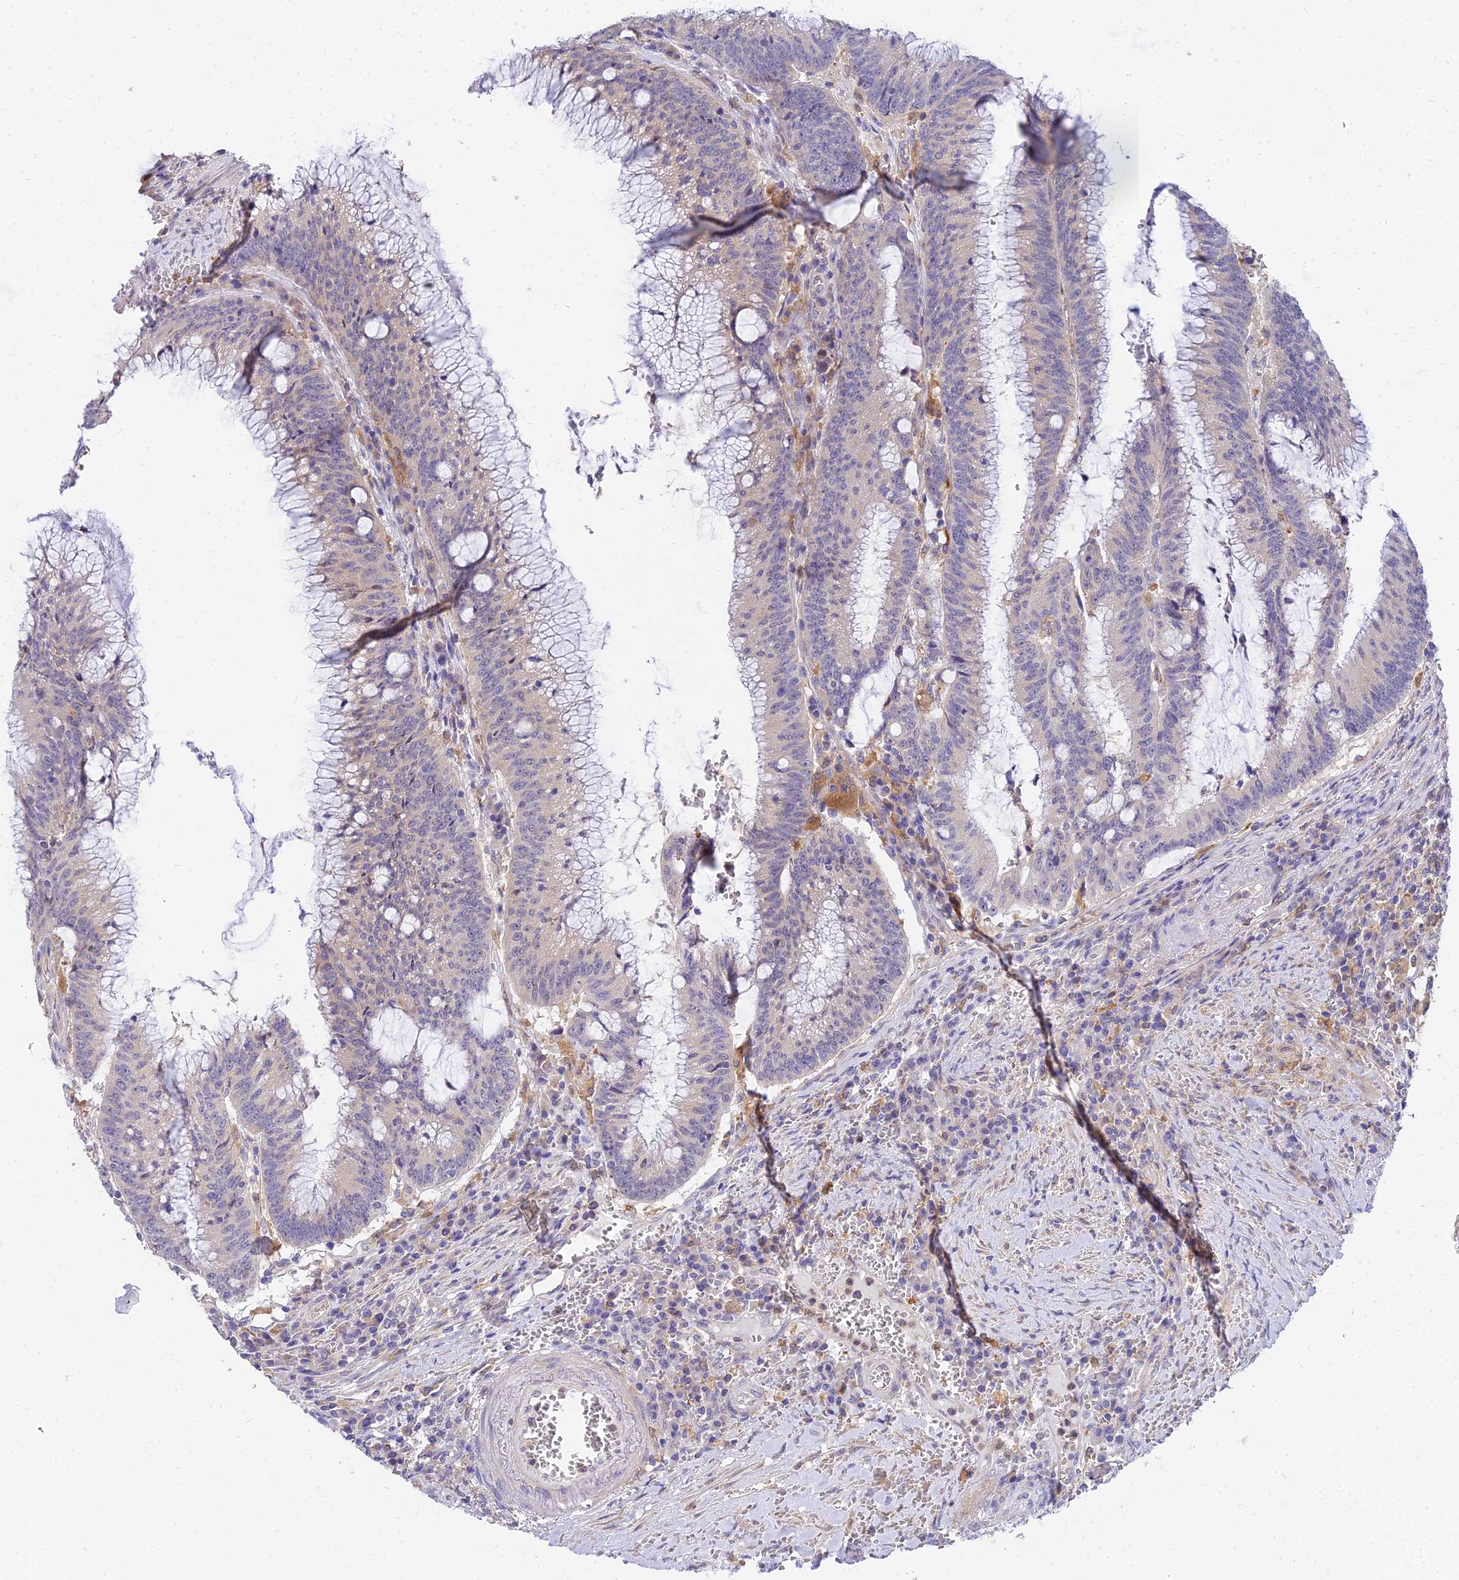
{"staining": {"intensity": "moderate", "quantity": "<25%", "location": "cytoplasmic/membranous"}, "tissue": "colorectal cancer", "cell_type": "Tumor cells", "image_type": "cancer", "snomed": [{"axis": "morphology", "description": "Adenocarcinoma, NOS"}, {"axis": "topography", "description": "Rectum"}], "caption": "IHC histopathology image of human colorectal cancer stained for a protein (brown), which exhibits low levels of moderate cytoplasmic/membranous expression in about <25% of tumor cells.", "gene": "ARL8B", "patient": {"sex": "female", "age": 77}}